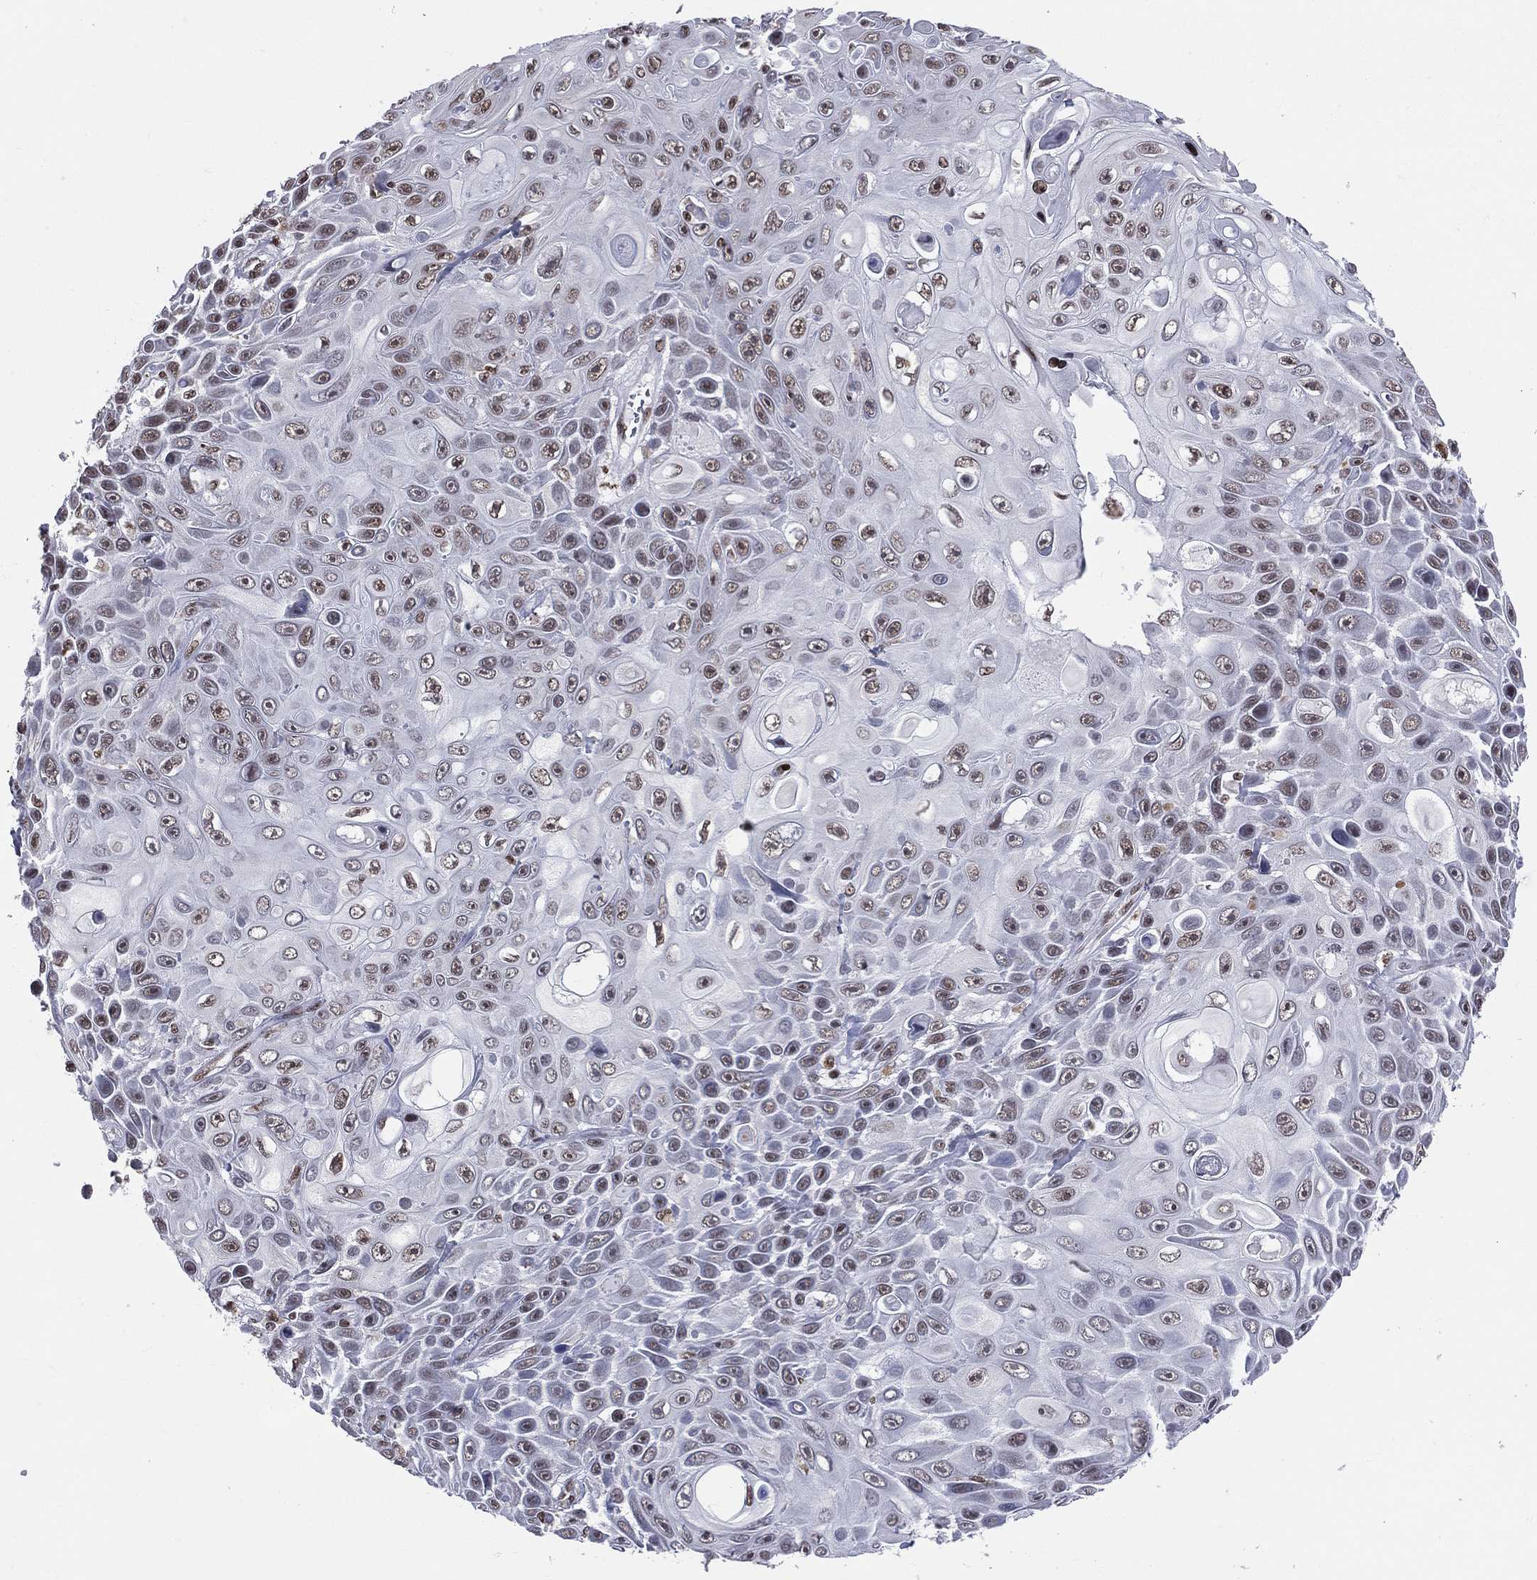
{"staining": {"intensity": "moderate", "quantity": ">75%", "location": "nuclear"}, "tissue": "skin cancer", "cell_type": "Tumor cells", "image_type": "cancer", "snomed": [{"axis": "morphology", "description": "Squamous cell carcinoma, NOS"}, {"axis": "topography", "description": "Skin"}], "caption": "A brown stain highlights moderate nuclear expression of a protein in human squamous cell carcinoma (skin) tumor cells.", "gene": "ZNF7", "patient": {"sex": "male", "age": 82}}